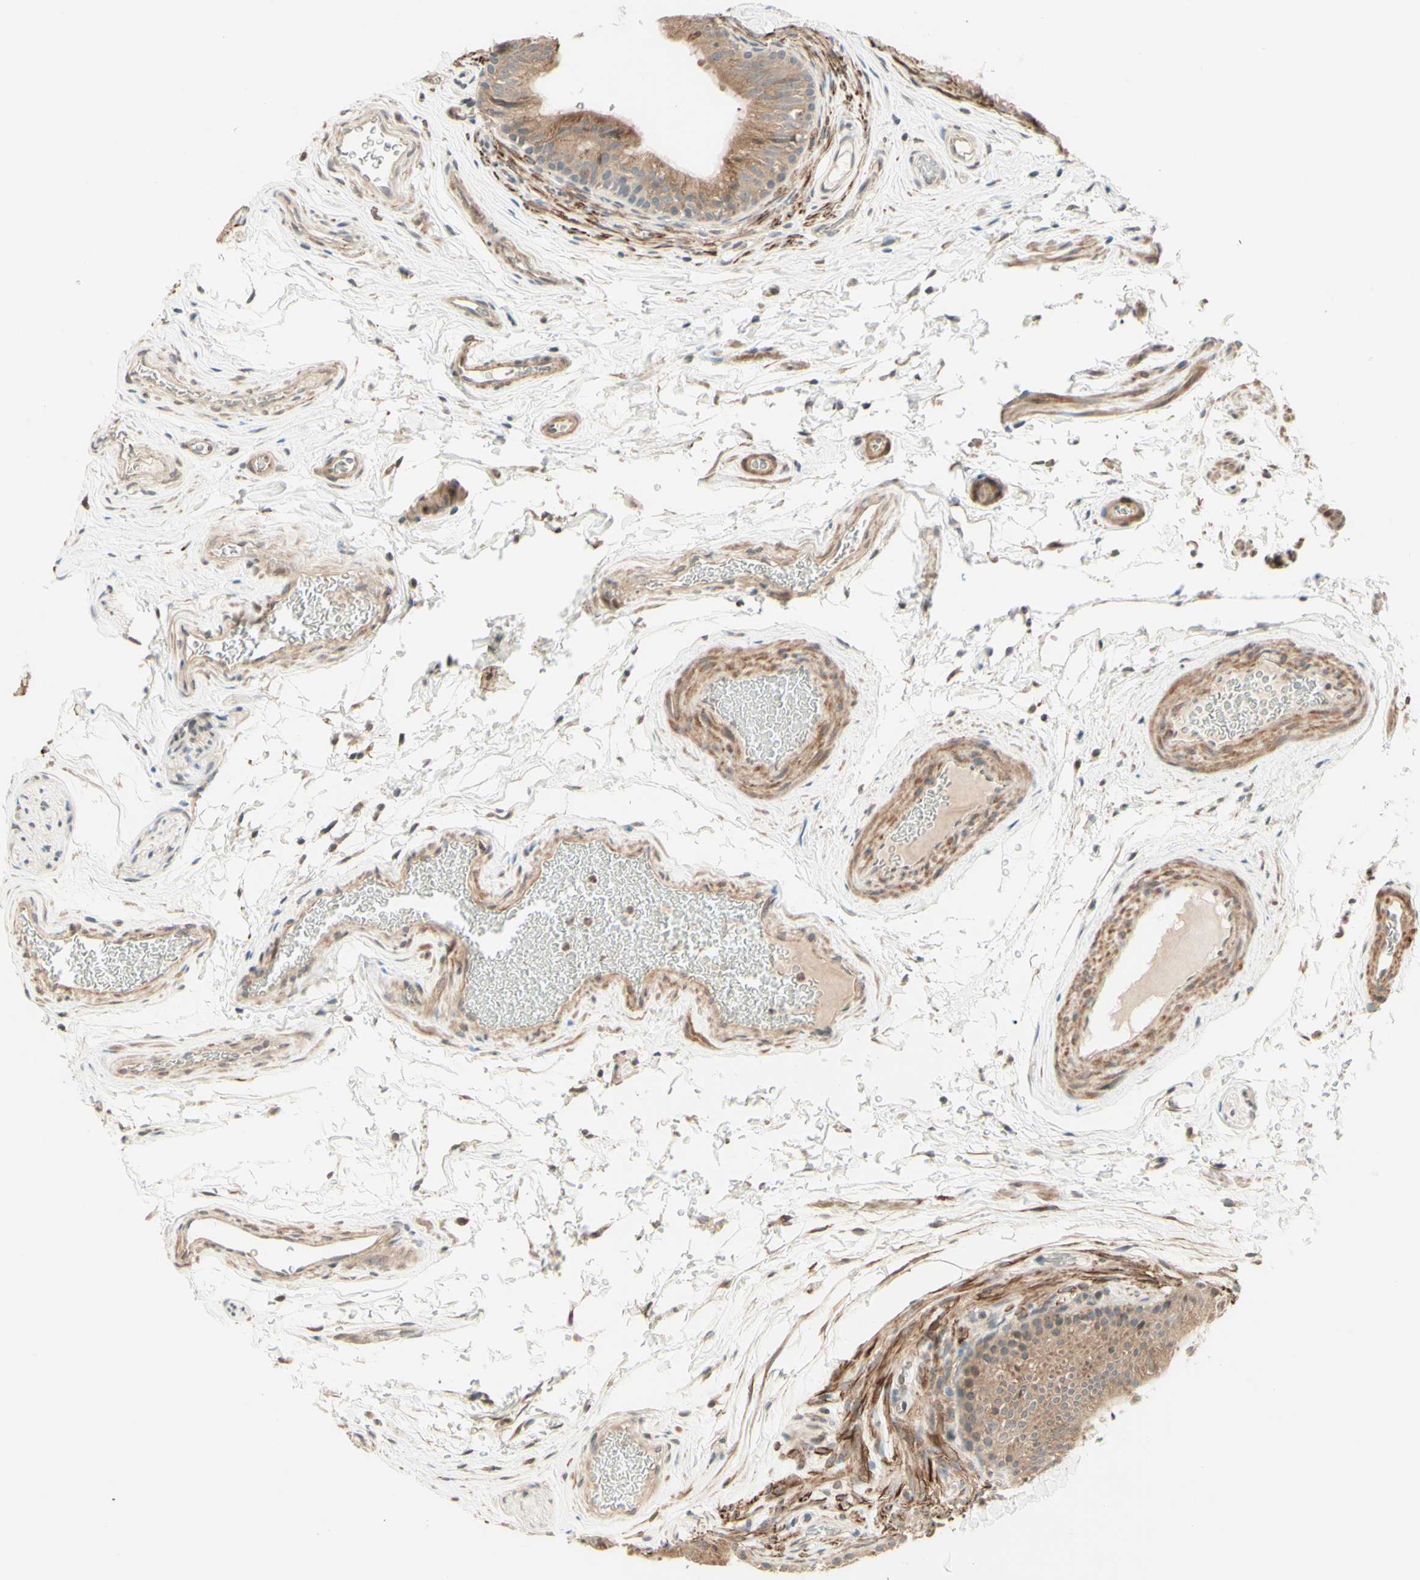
{"staining": {"intensity": "weak", "quantity": ">75%", "location": "cytoplasmic/membranous"}, "tissue": "epididymis", "cell_type": "Glandular cells", "image_type": "normal", "snomed": [{"axis": "morphology", "description": "Normal tissue, NOS"}, {"axis": "topography", "description": "Epididymis"}], "caption": "Protein positivity by immunohistochemistry (IHC) demonstrates weak cytoplasmic/membranous expression in about >75% of glandular cells in normal epididymis. The protein of interest is stained brown, and the nuclei are stained in blue (DAB (3,3'-diaminobenzidine) IHC with brightfield microscopy, high magnification).", "gene": "ZW10", "patient": {"sex": "male", "age": 36}}